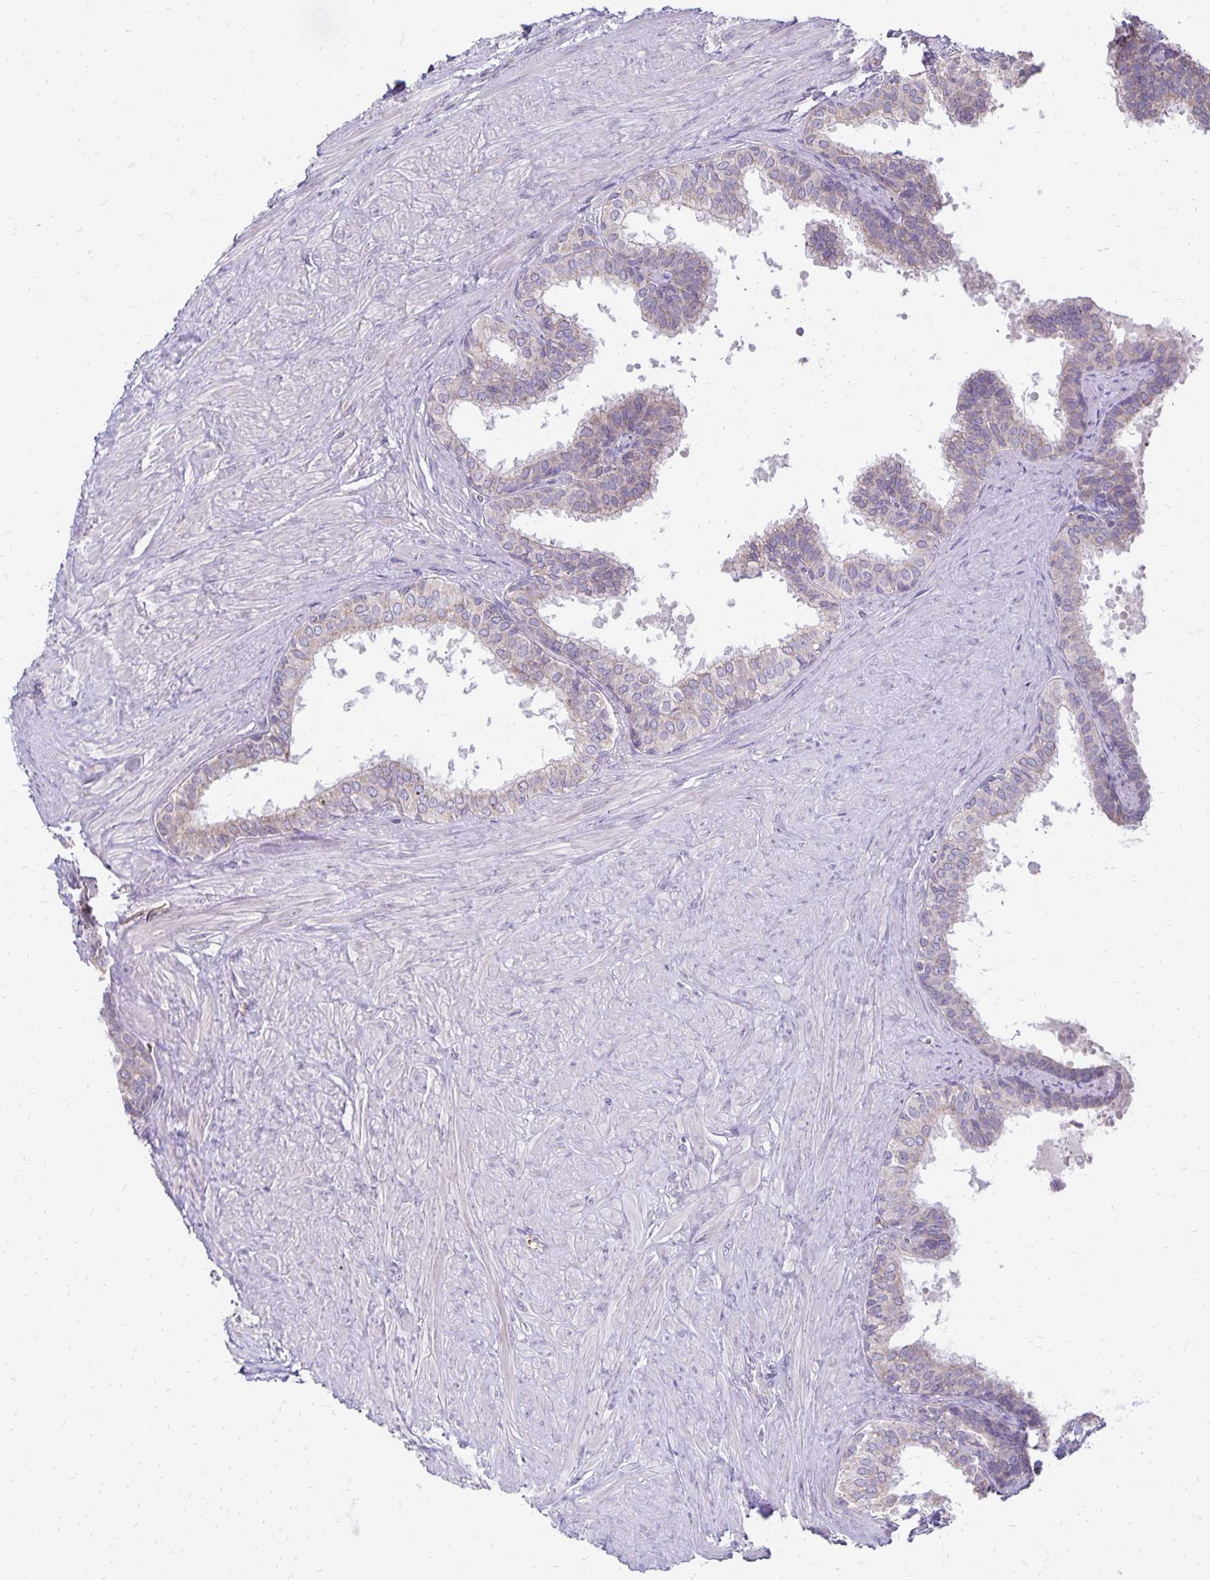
{"staining": {"intensity": "moderate", "quantity": "25%-75%", "location": "cytoplasmic/membranous"}, "tissue": "prostate", "cell_type": "Glandular cells", "image_type": "normal", "snomed": [{"axis": "morphology", "description": "Normal tissue, NOS"}, {"axis": "topography", "description": "Prostate"}, {"axis": "topography", "description": "Peripheral nerve tissue"}], "caption": "Moderate cytoplasmic/membranous protein positivity is present in approximately 25%-75% of glandular cells in prostate. Nuclei are stained in blue.", "gene": "FN3K", "patient": {"sex": "male", "age": 55}}